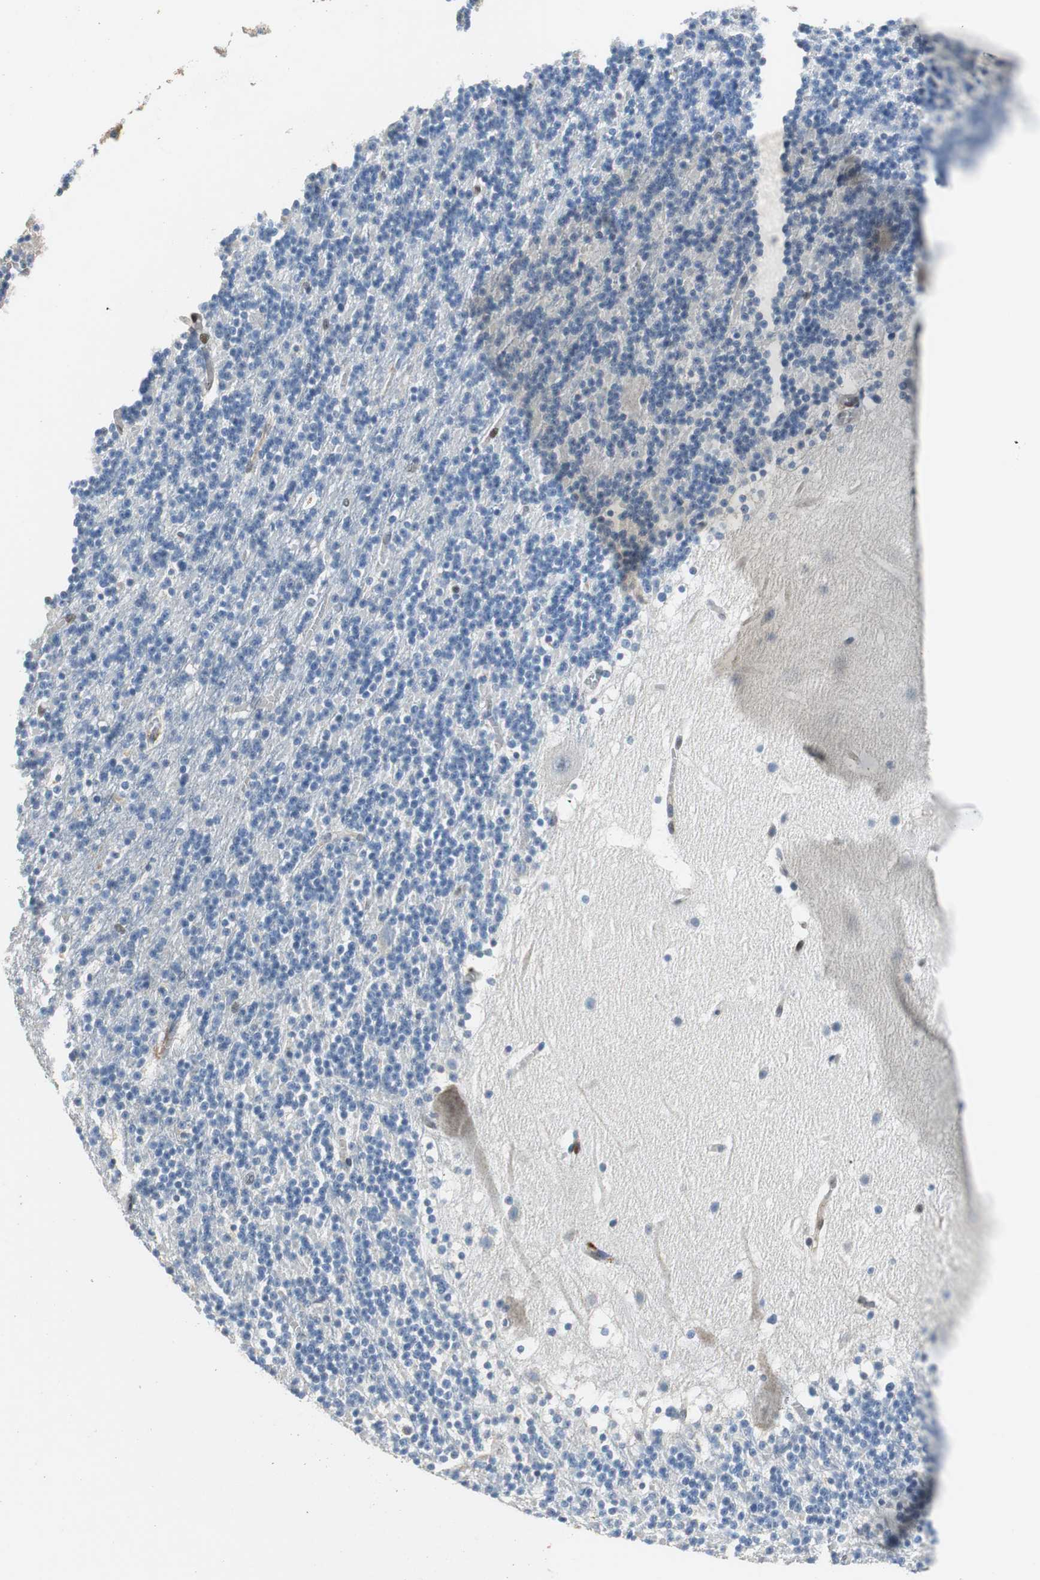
{"staining": {"intensity": "negative", "quantity": "none", "location": "none"}, "tissue": "cerebellum", "cell_type": "Cells in granular layer", "image_type": "normal", "snomed": [{"axis": "morphology", "description": "Normal tissue, NOS"}, {"axis": "topography", "description": "Cerebellum"}], "caption": "Human cerebellum stained for a protein using immunohistochemistry demonstrates no staining in cells in granular layer.", "gene": "GSDMD", "patient": {"sex": "male", "age": 45}}